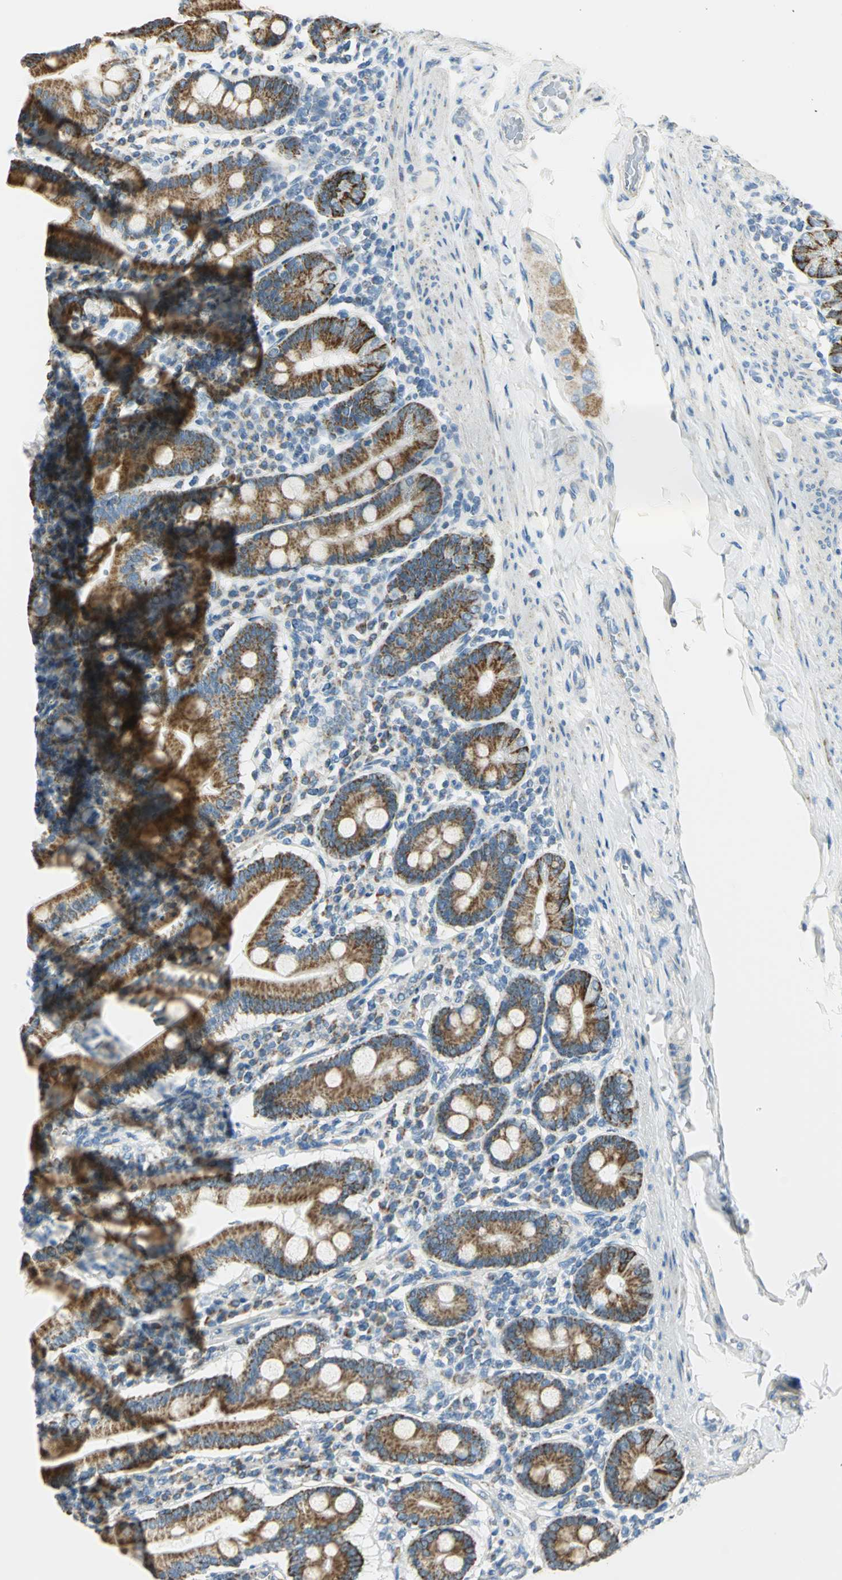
{"staining": {"intensity": "moderate", "quantity": "25%-75%", "location": "cytoplasmic/membranous"}, "tissue": "duodenum", "cell_type": "Glandular cells", "image_type": "normal", "snomed": [{"axis": "morphology", "description": "Normal tissue, NOS"}, {"axis": "topography", "description": "Duodenum"}], "caption": "IHC (DAB (3,3'-diaminobenzidine)) staining of benign human duodenum demonstrates moderate cytoplasmic/membranous protein expression in about 25%-75% of glandular cells.", "gene": "NTRK1", "patient": {"sex": "male", "age": 50}}